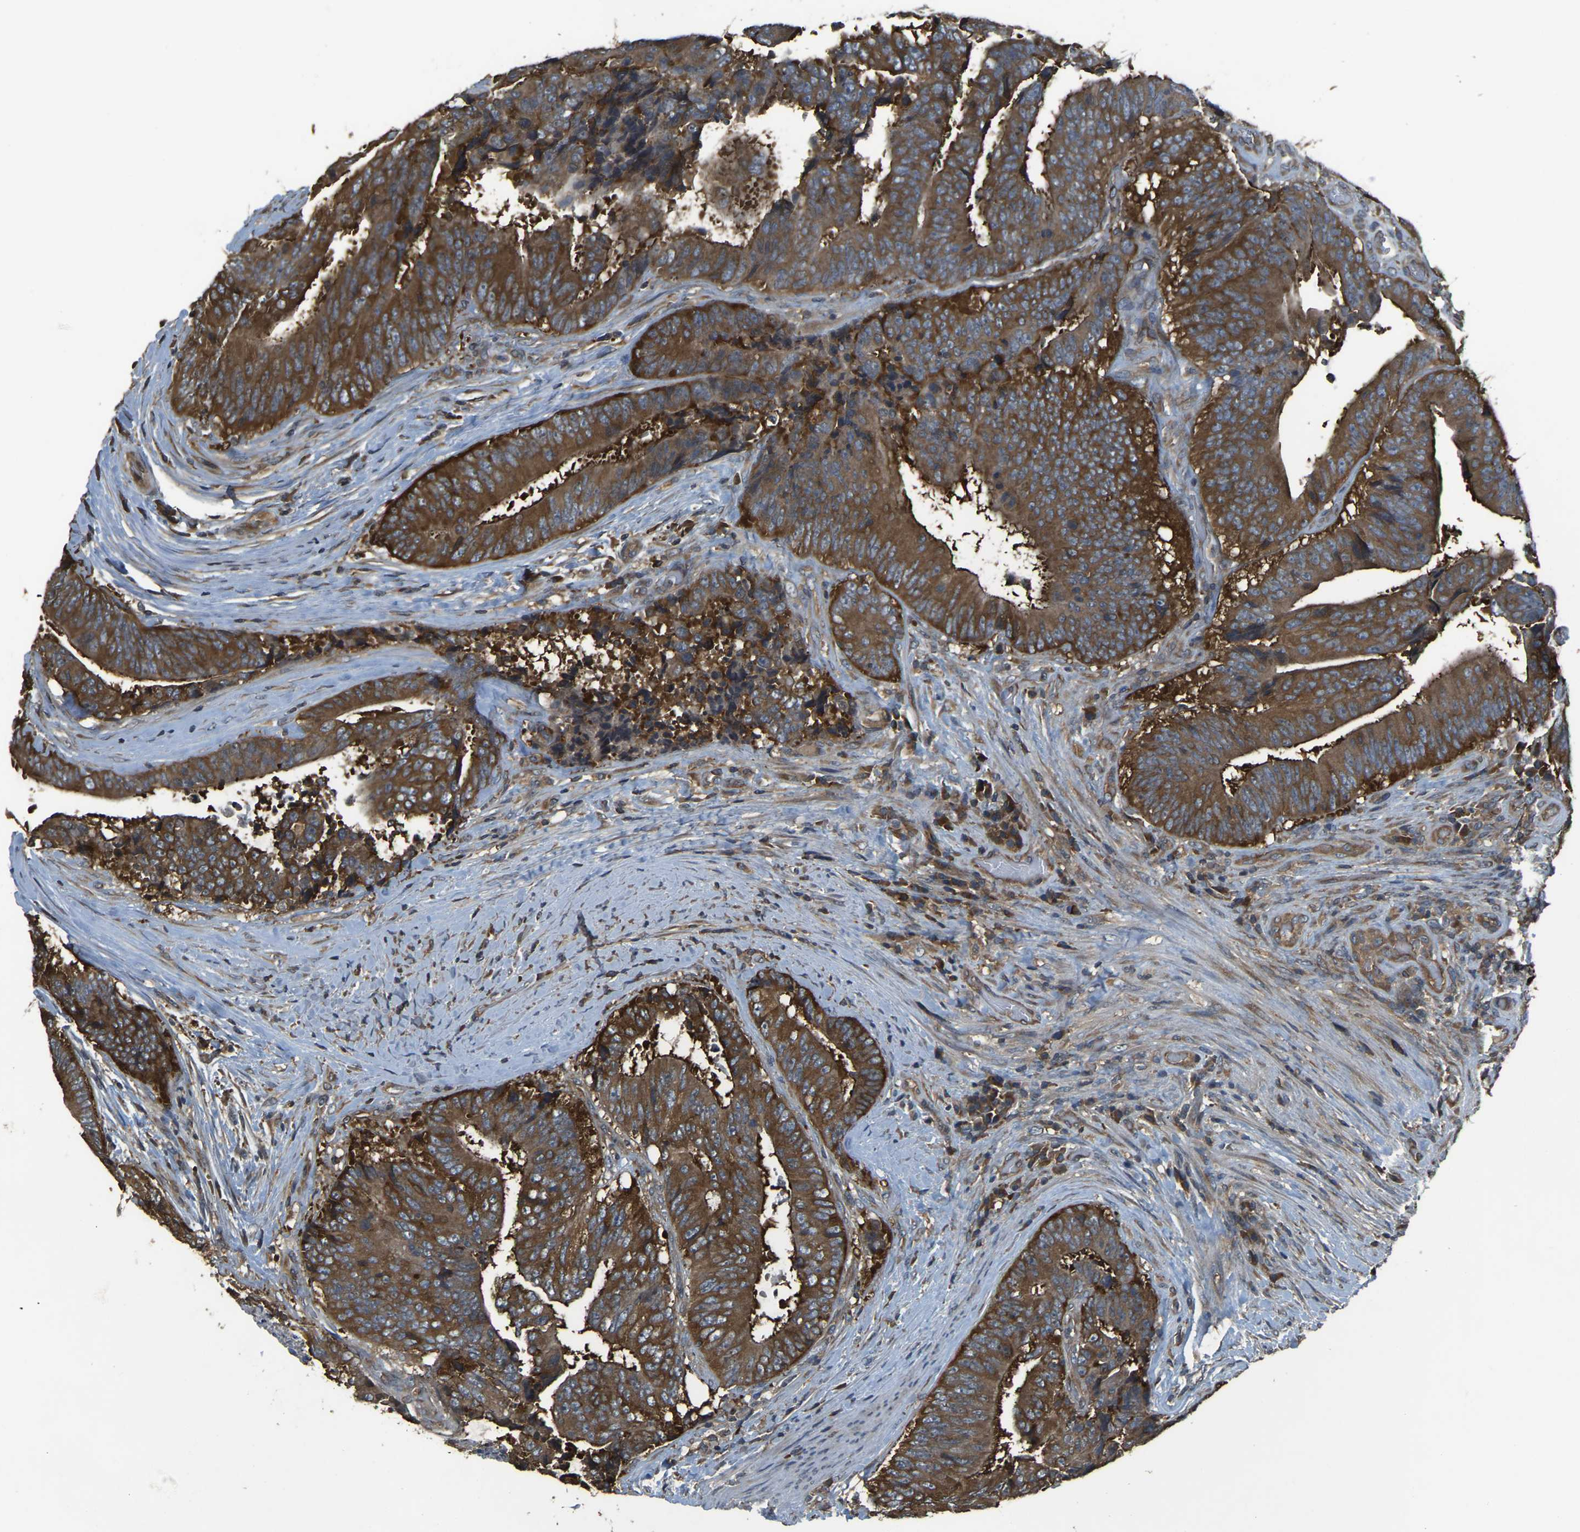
{"staining": {"intensity": "strong", "quantity": ">75%", "location": "cytoplasmic/membranous"}, "tissue": "colorectal cancer", "cell_type": "Tumor cells", "image_type": "cancer", "snomed": [{"axis": "morphology", "description": "Adenocarcinoma, NOS"}, {"axis": "topography", "description": "Rectum"}], "caption": "Human colorectal cancer (adenocarcinoma) stained with a brown dye exhibits strong cytoplasmic/membranous positive expression in approximately >75% of tumor cells.", "gene": "AIMP1", "patient": {"sex": "male", "age": 72}}